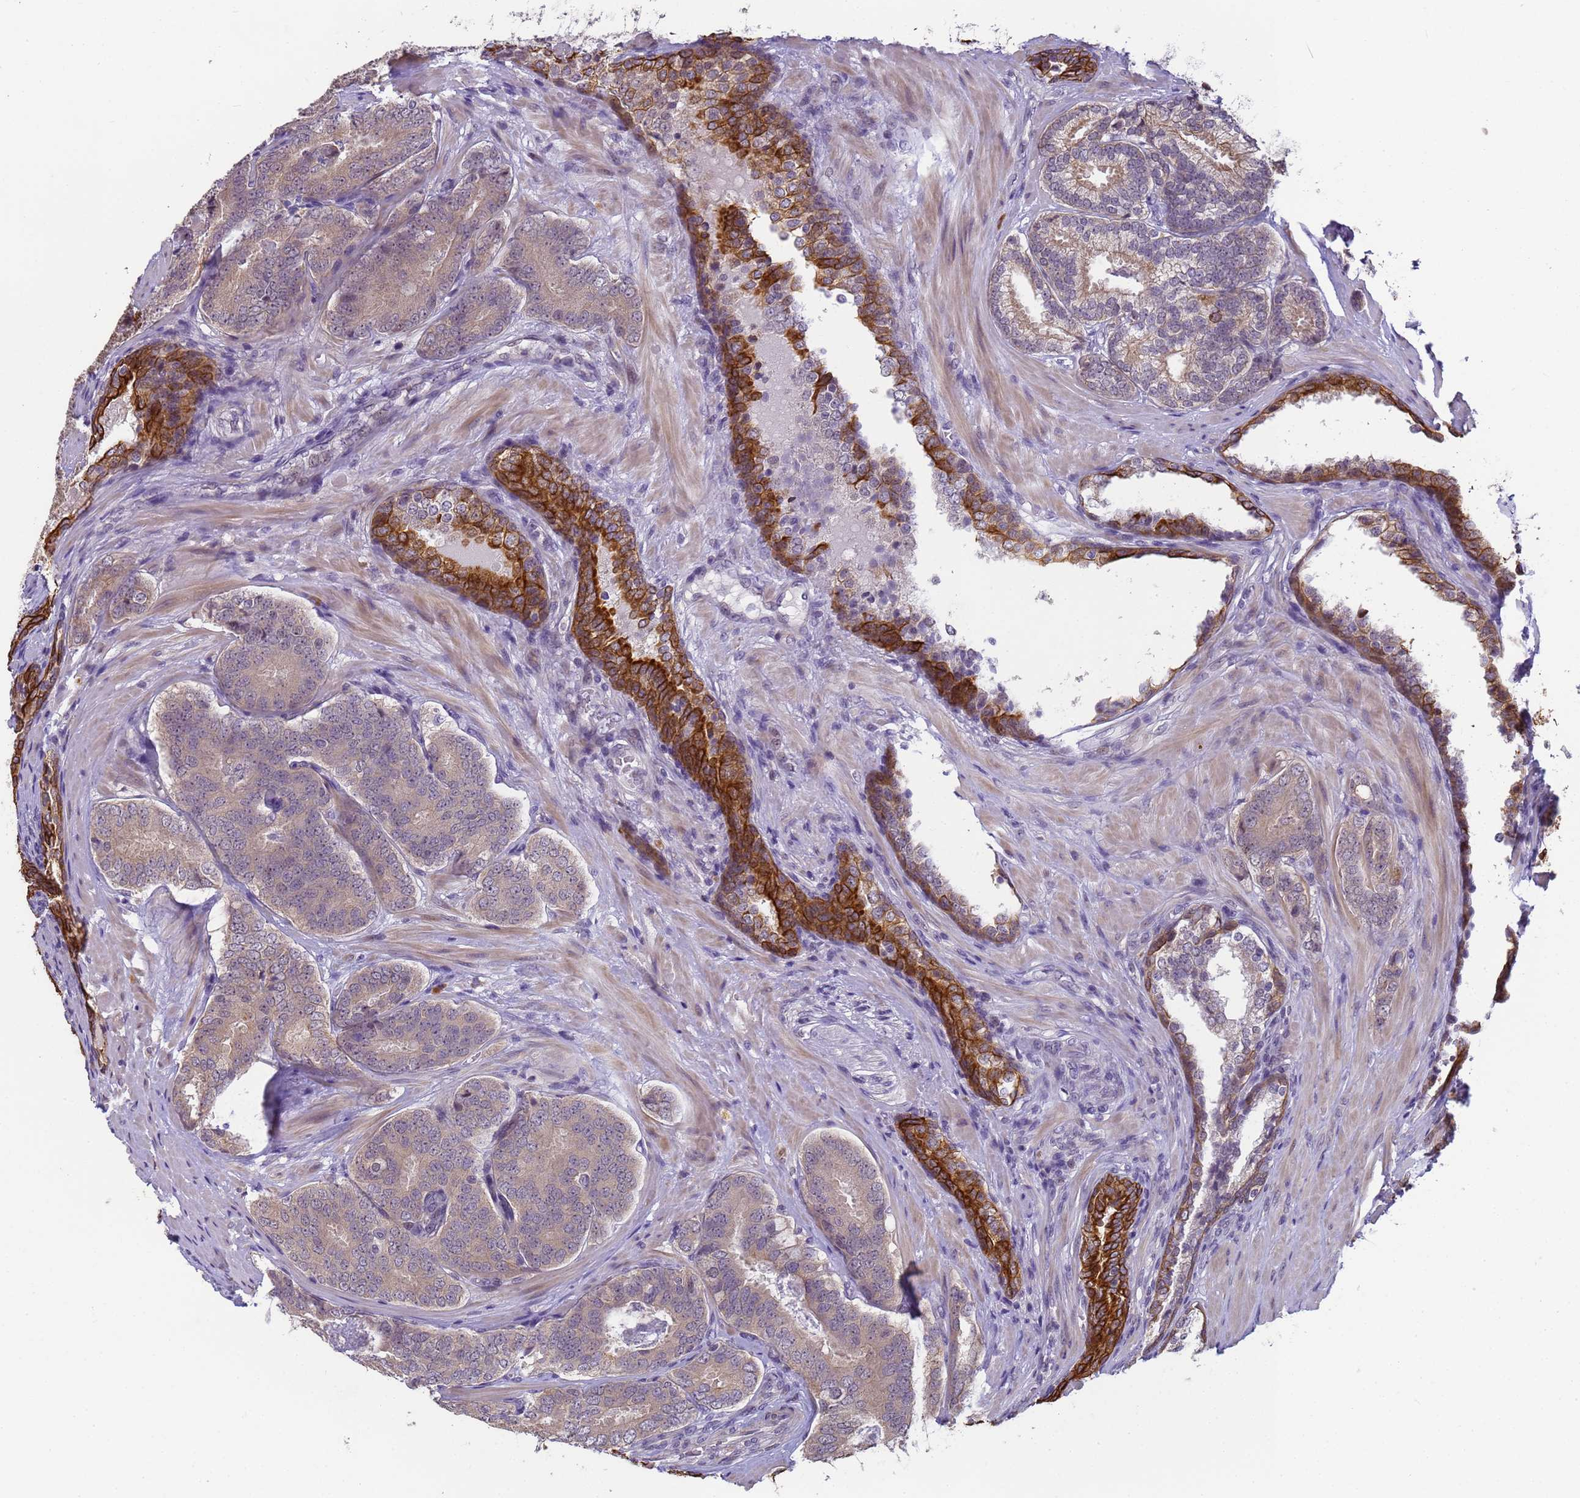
{"staining": {"intensity": "moderate", "quantity": "25%-75%", "location": "cytoplasmic/membranous"}, "tissue": "prostate cancer", "cell_type": "Tumor cells", "image_type": "cancer", "snomed": [{"axis": "morphology", "description": "Adenocarcinoma, High grade"}, {"axis": "topography", "description": "Prostate"}], "caption": "Approximately 25%-75% of tumor cells in human adenocarcinoma (high-grade) (prostate) exhibit moderate cytoplasmic/membranous protein expression as visualized by brown immunohistochemical staining.", "gene": "VWA3A", "patient": {"sex": "male", "age": 63}}